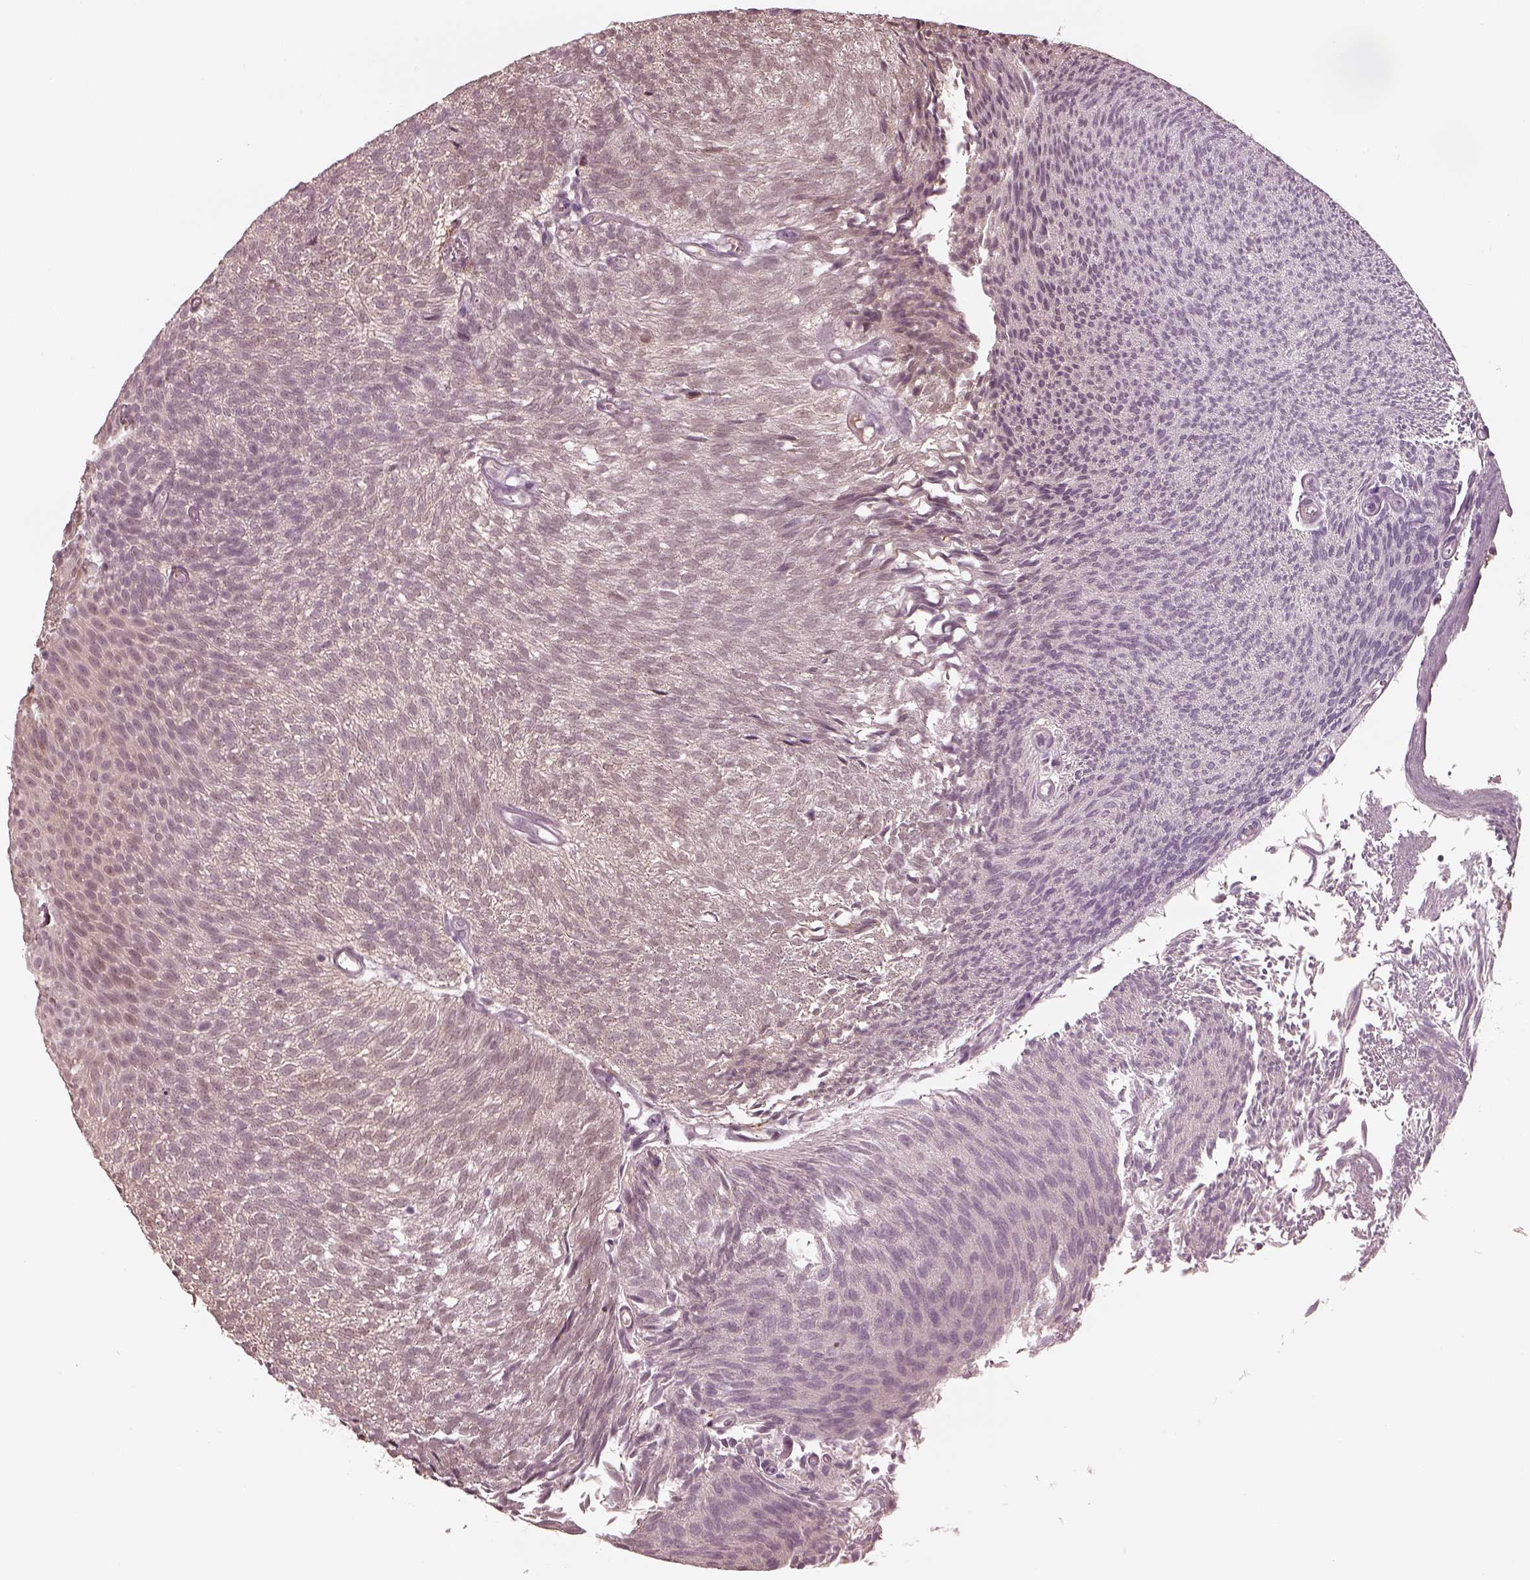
{"staining": {"intensity": "weak", "quantity": "<25%", "location": "cytoplasmic/membranous"}, "tissue": "urothelial cancer", "cell_type": "Tumor cells", "image_type": "cancer", "snomed": [{"axis": "morphology", "description": "Urothelial carcinoma, Low grade"}, {"axis": "topography", "description": "Urinary bladder"}], "caption": "The image displays no significant expression in tumor cells of urothelial carcinoma (low-grade). The staining was performed using DAB to visualize the protein expression in brown, while the nuclei were stained in blue with hematoxylin (Magnification: 20x).", "gene": "EGR4", "patient": {"sex": "male", "age": 77}}